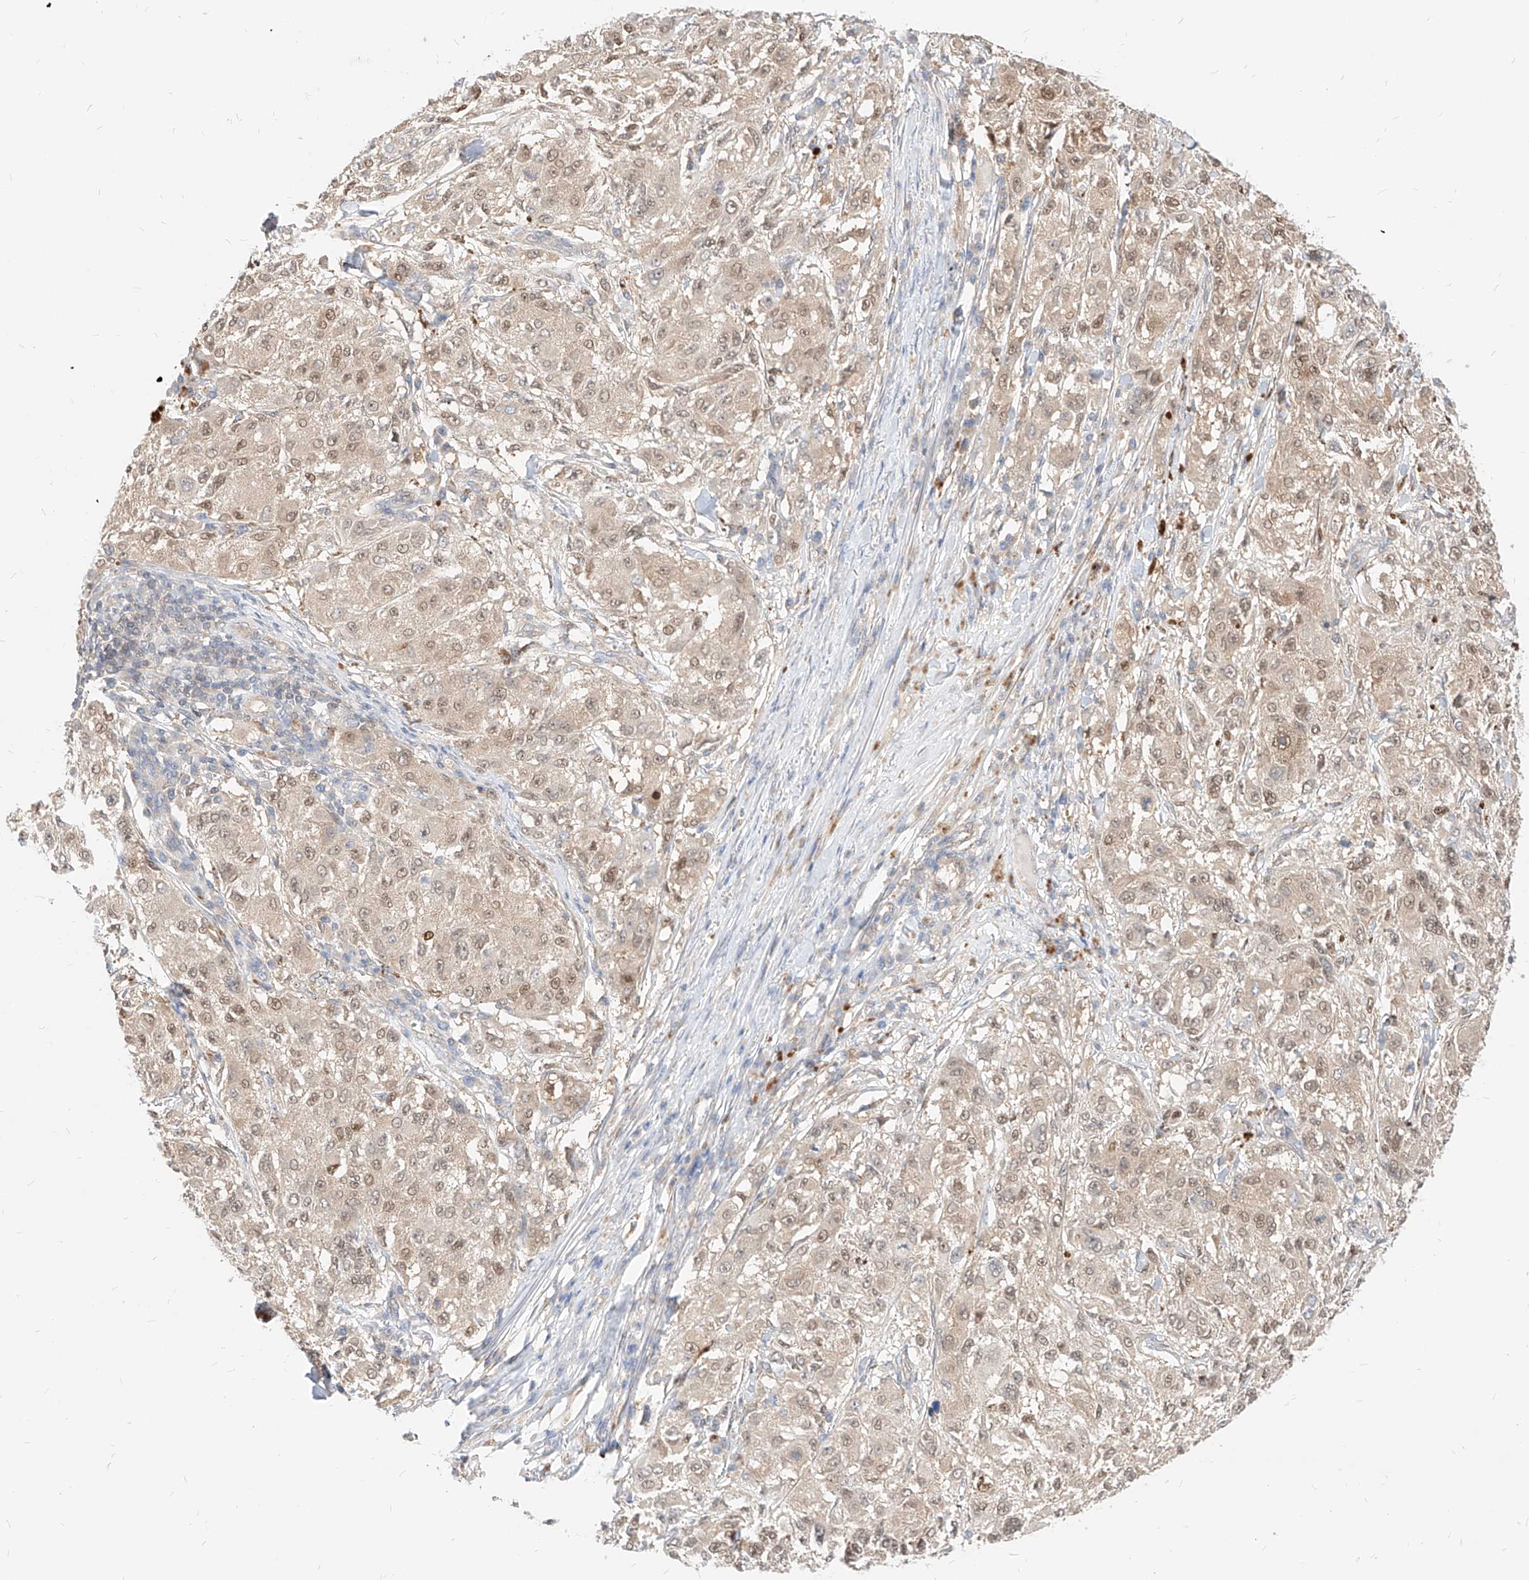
{"staining": {"intensity": "weak", "quantity": ">75%", "location": "cytoplasmic/membranous,nuclear"}, "tissue": "melanoma", "cell_type": "Tumor cells", "image_type": "cancer", "snomed": [{"axis": "morphology", "description": "Necrosis, NOS"}, {"axis": "morphology", "description": "Malignant melanoma, NOS"}, {"axis": "topography", "description": "Skin"}], "caption": "Human melanoma stained with a brown dye demonstrates weak cytoplasmic/membranous and nuclear positive staining in about >75% of tumor cells.", "gene": "TSNAX", "patient": {"sex": "female", "age": 87}}